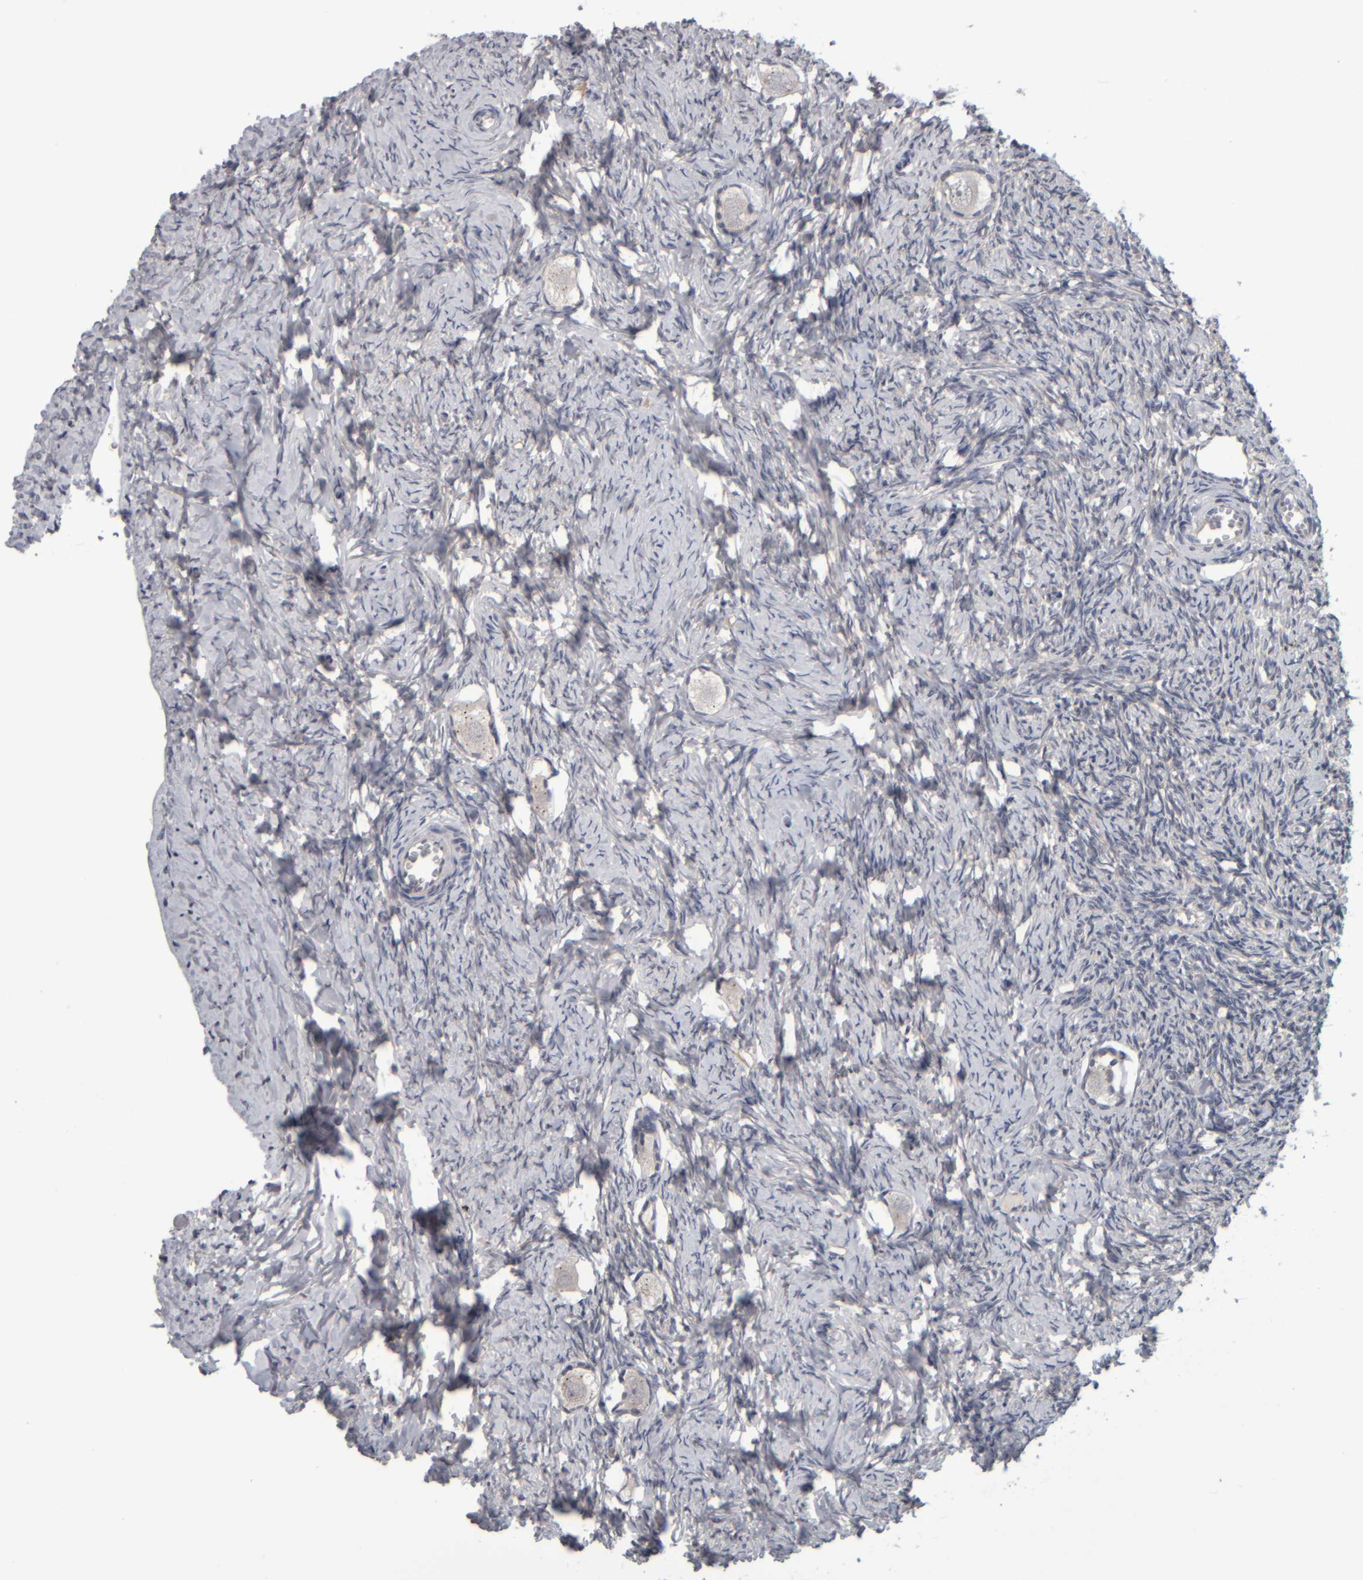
{"staining": {"intensity": "negative", "quantity": "none", "location": "none"}, "tissue": "ovary", "cell_type": "Follicle cells", "image_type": "normal", "snomed": [{"axis": "morphology", "description": "Normal tissue, NOS"}, {"axis": "topography", "description": "Ovary"}], "caption": "This is an immunohistochemistry (IHC) photomicrograph of benign ovary. There is no expression in follicle cells.", "gene": "COL14A1", "patient": {"sex": "female", "age": 27}}